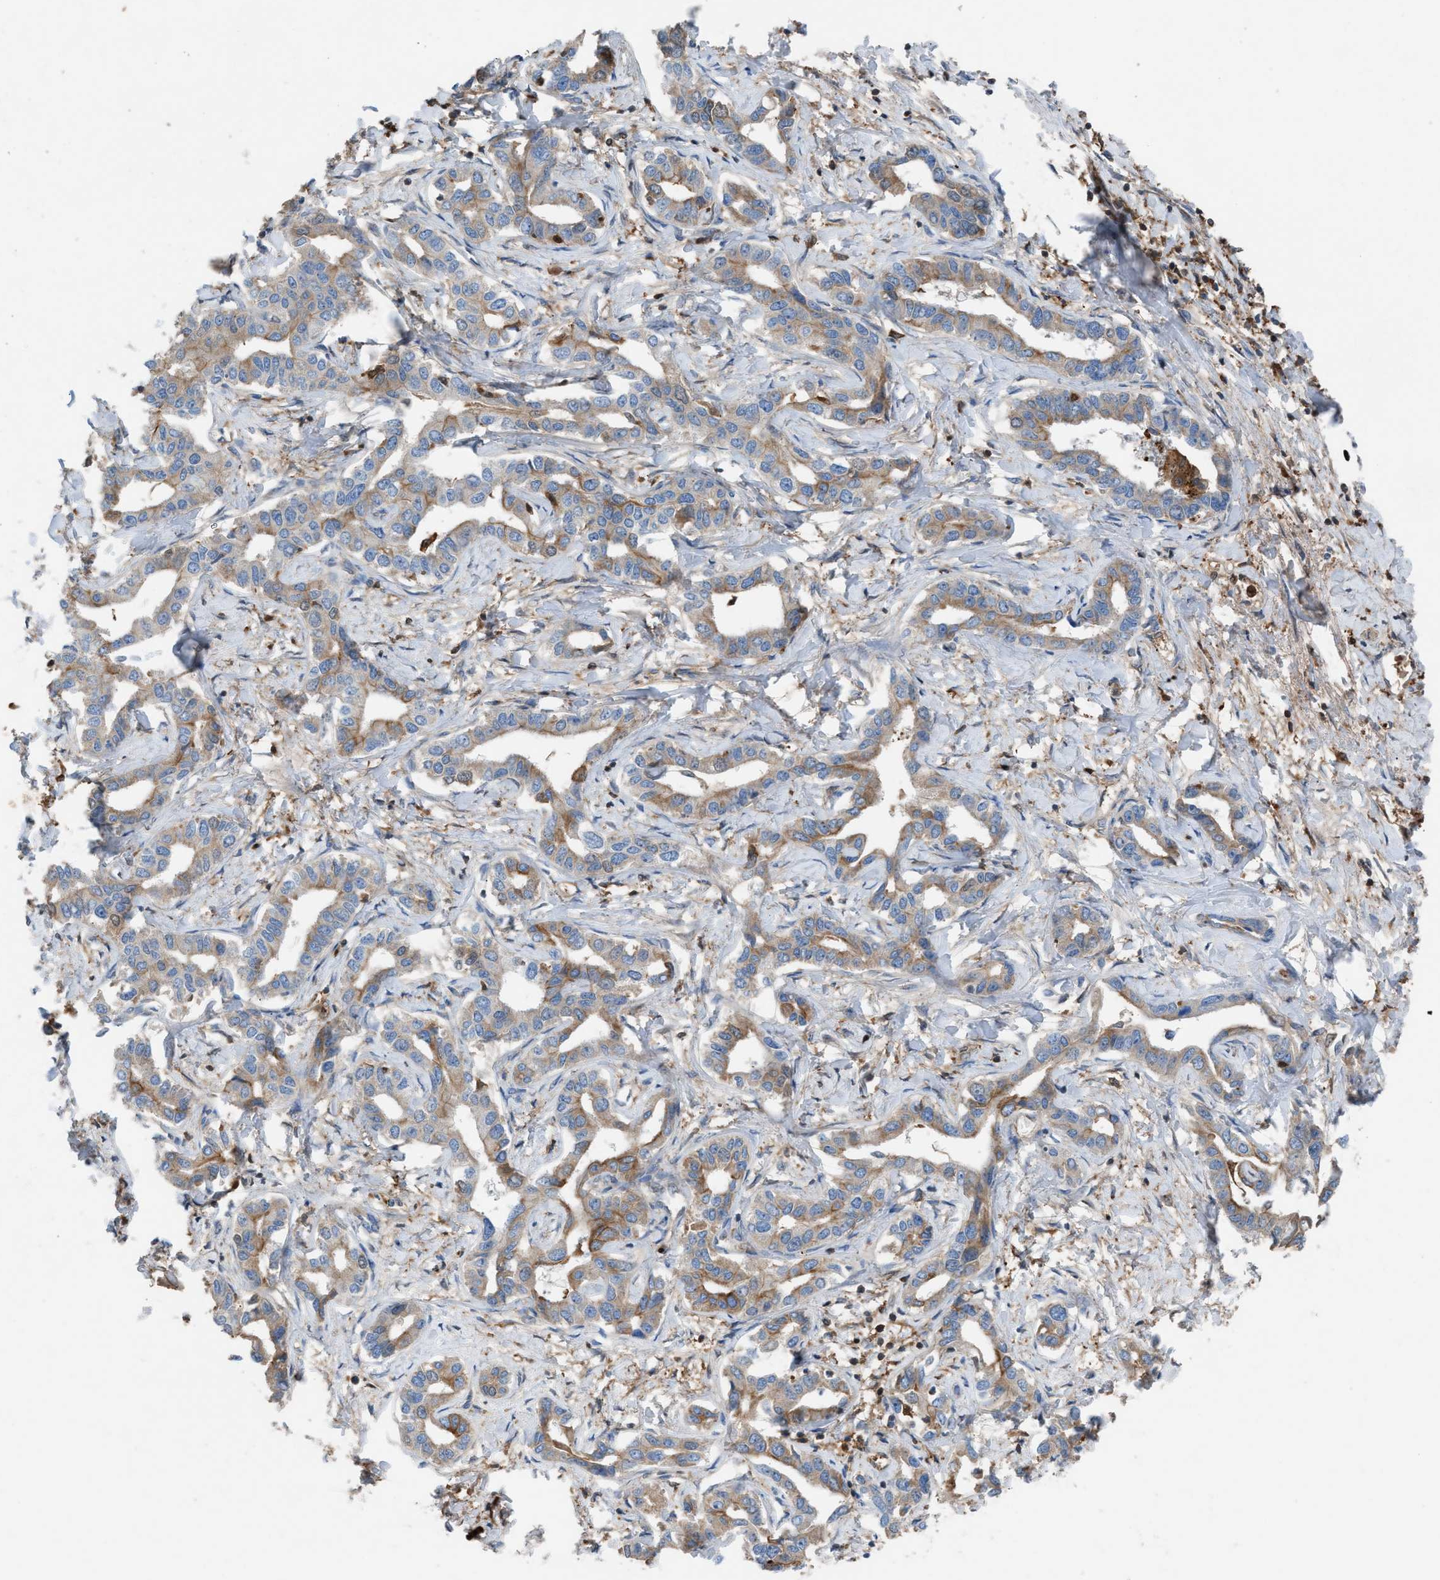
{"staining": {"intensity": "moderate", "quantity": "25%-75%", "location": "cytoplasmic/membranous"}, "tissue": "liver cancer", "cell_type": "Tumor cells", "image_type": "cancer", "snomed": [{"axis": "morphology", "description": "Cholangiocarcinoma"}, {"axis": "topography", "description": "Liver"}], "caption": "Immunohistochemistry of human liver cholangiocarcinoma reveals medium levels of moderate cytoplasmic/membranous staining in about 25%-75% of tumor cells.", "gene": "TPK1", "patient": {"sex": "male", "age": 59}}